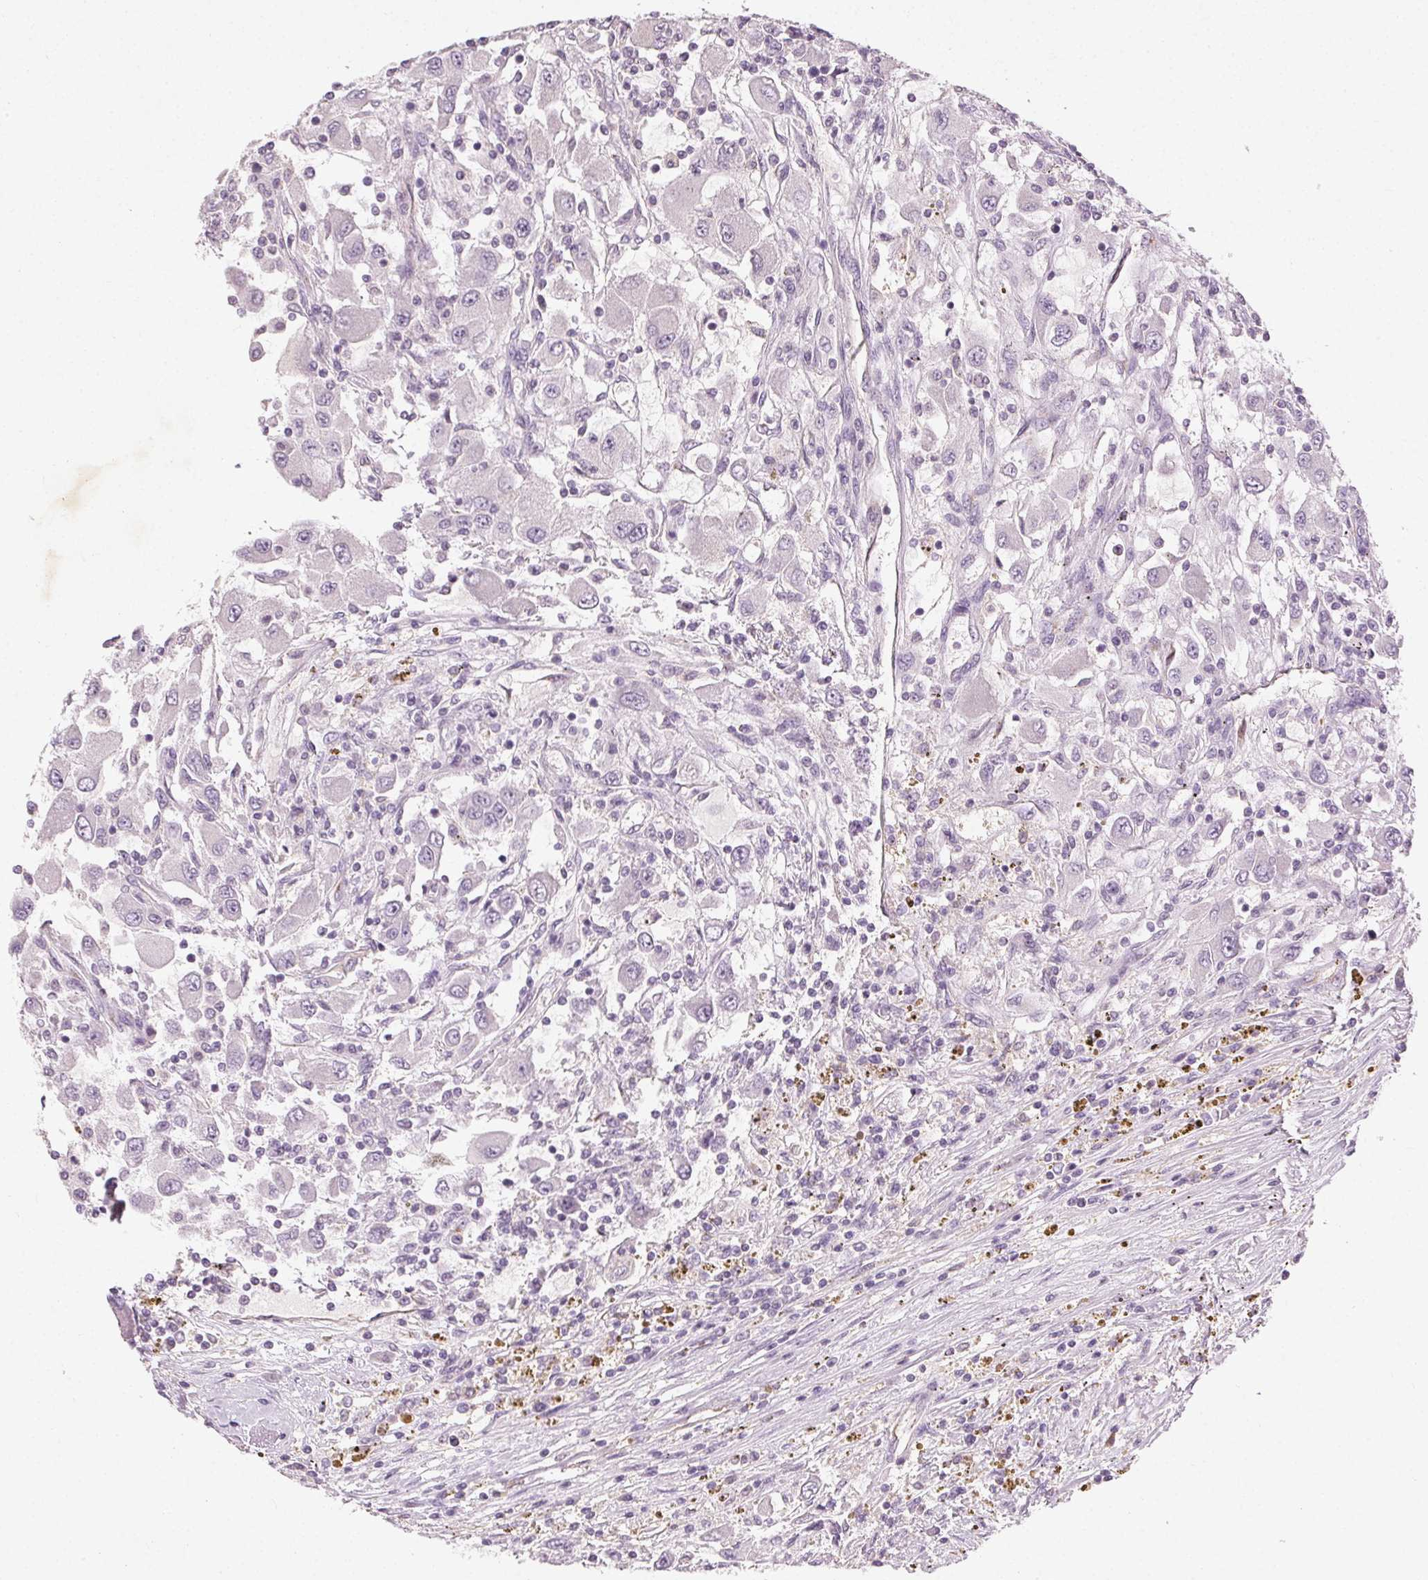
{"staining": {"intensity": "negative", "quantity": "none", "location": "none"}, "tissue": "renal cancer", "cell_type": "Tumor cells", "image_type": "cancer", "snomed": [{"axis": "morphology", "description": "Adenocarcinoma, NOS"}, {"axis": "topography", "description": "Kidney"}], "caption": "Micrograph shows no significant protein expression in tumor cells of adenocarcinoma (renal). (Immunohistochemistry, brightfield microscopy, high magnification).", "gene": "CLTRN", "patient": {"sex": "female", "age": 67}}